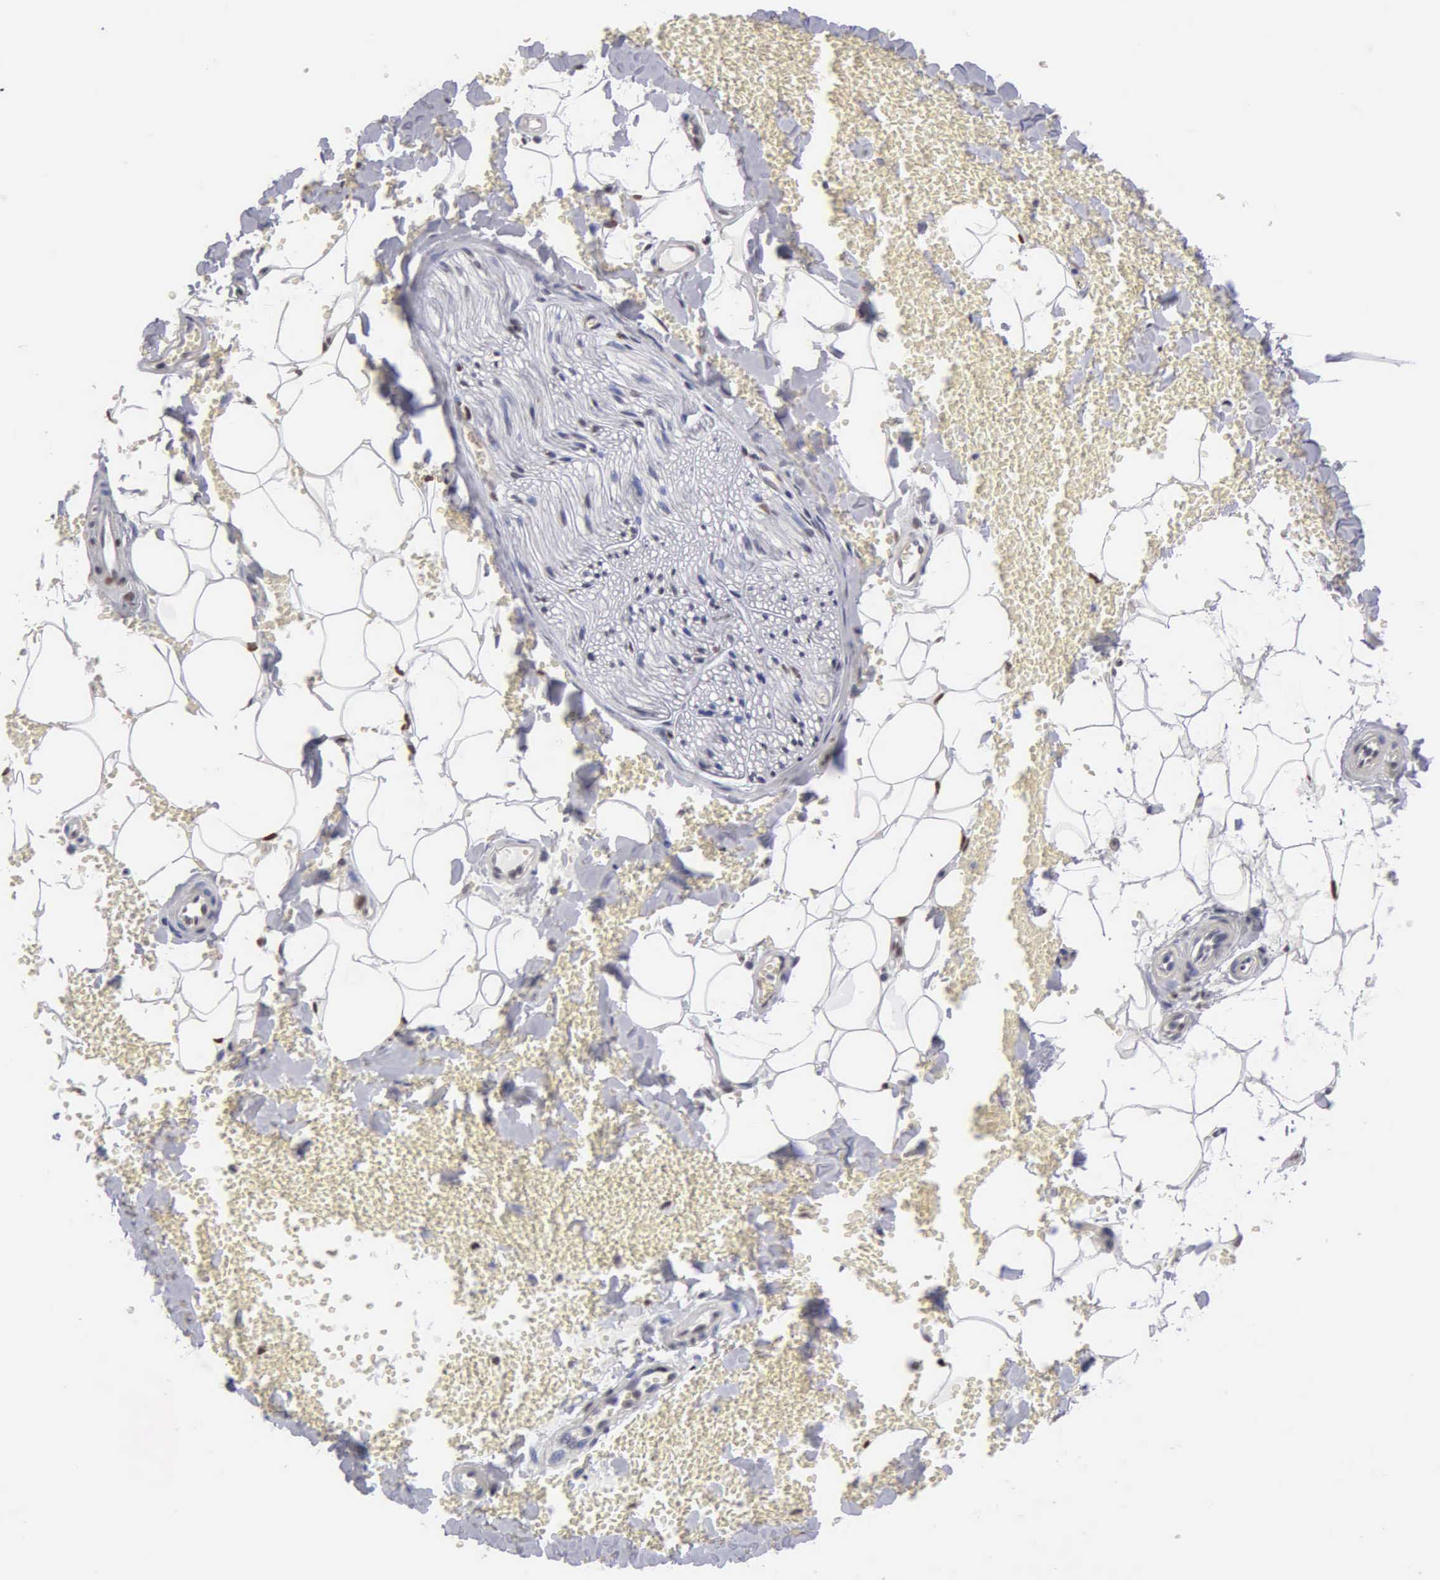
{"staining": {"intensity": "strong", "quantity": ">75%", "location": "nuclear"}, "tissue": "adipose tissue", "cell_type": "Adipocytes", "image_type": "normal", "snomed": [{"axis": "morphology", "description": "Normal tissue, NOS"}, {"axis": "morphology", "description": "Inflammation, NOS"}, {"axis": "topography", "description": "Lymph node"}, {"axis": "topography", "description": "Peripheral nerve tissue"}], "caption": "Immunohistochemical staining of normal human adipose tissue reveals high levels of strong nuclear staining in about >75% of adipocytes.", "gene": "CCNG1", "patient": {"sex": "male", "age": 52}}